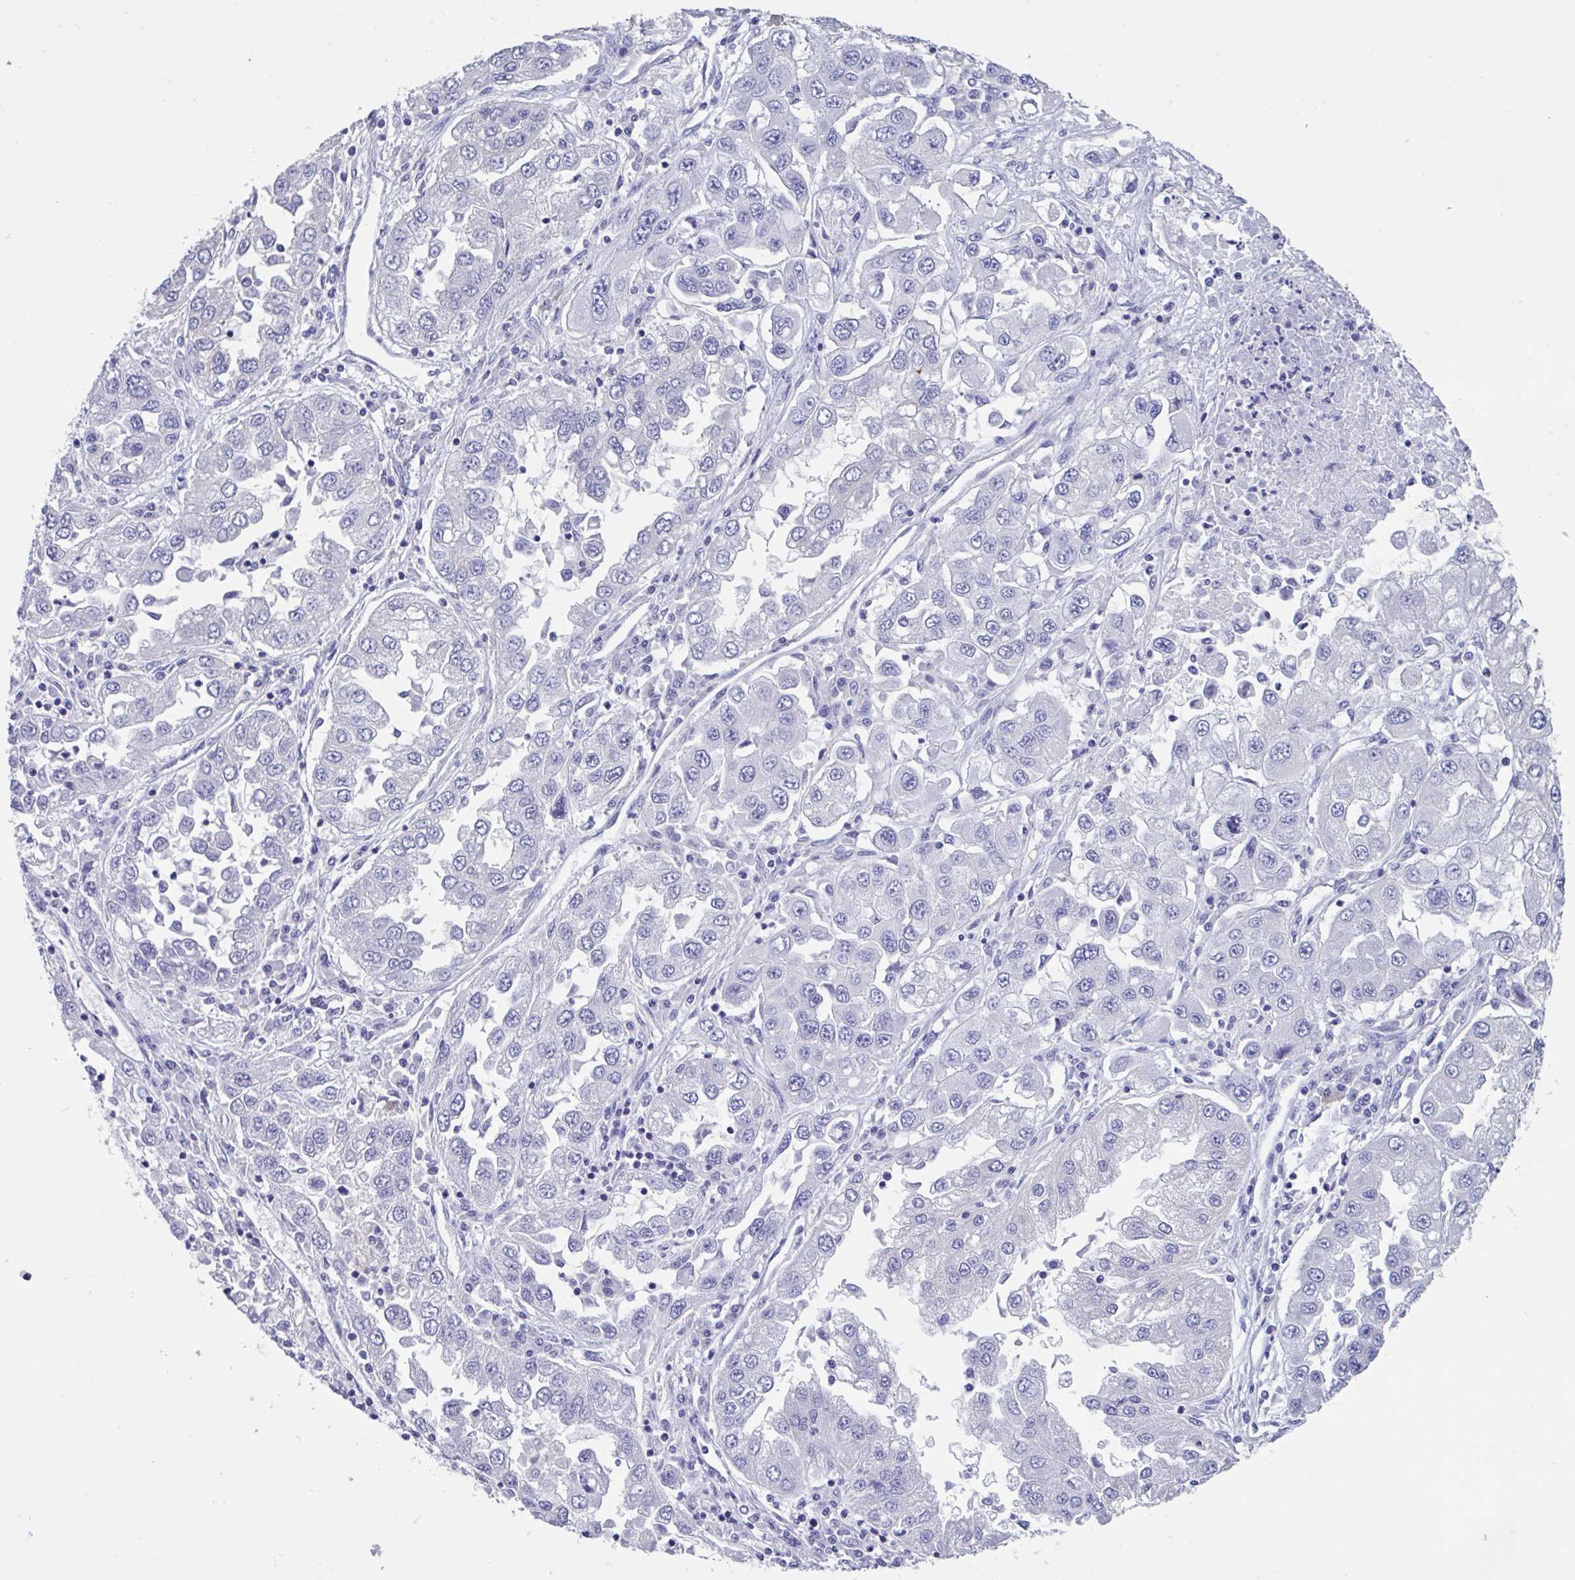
{"staining": {"intensity": "negative", "quantity": "none", "location": "none"}, "tissue": "lung cancer", "cell_type": "Tumor cells", "image_type": "cancer", "snomed": [{"axis": "morphology", "description": "Adenocarcinoma, NOS"}, {"axis": "morphology", "description": "Adenocarcinoma primary or metastatic"}, {"axis": "topography", "description": "Lung"}], "caption": "An image of human lung cancer is negative for staining in tumor cells. (Brightfield microscopy of DAB immunohistochemistry at high magnification).", "gene": "GPR162", "patient": {"sex": "male", "age": 74}}